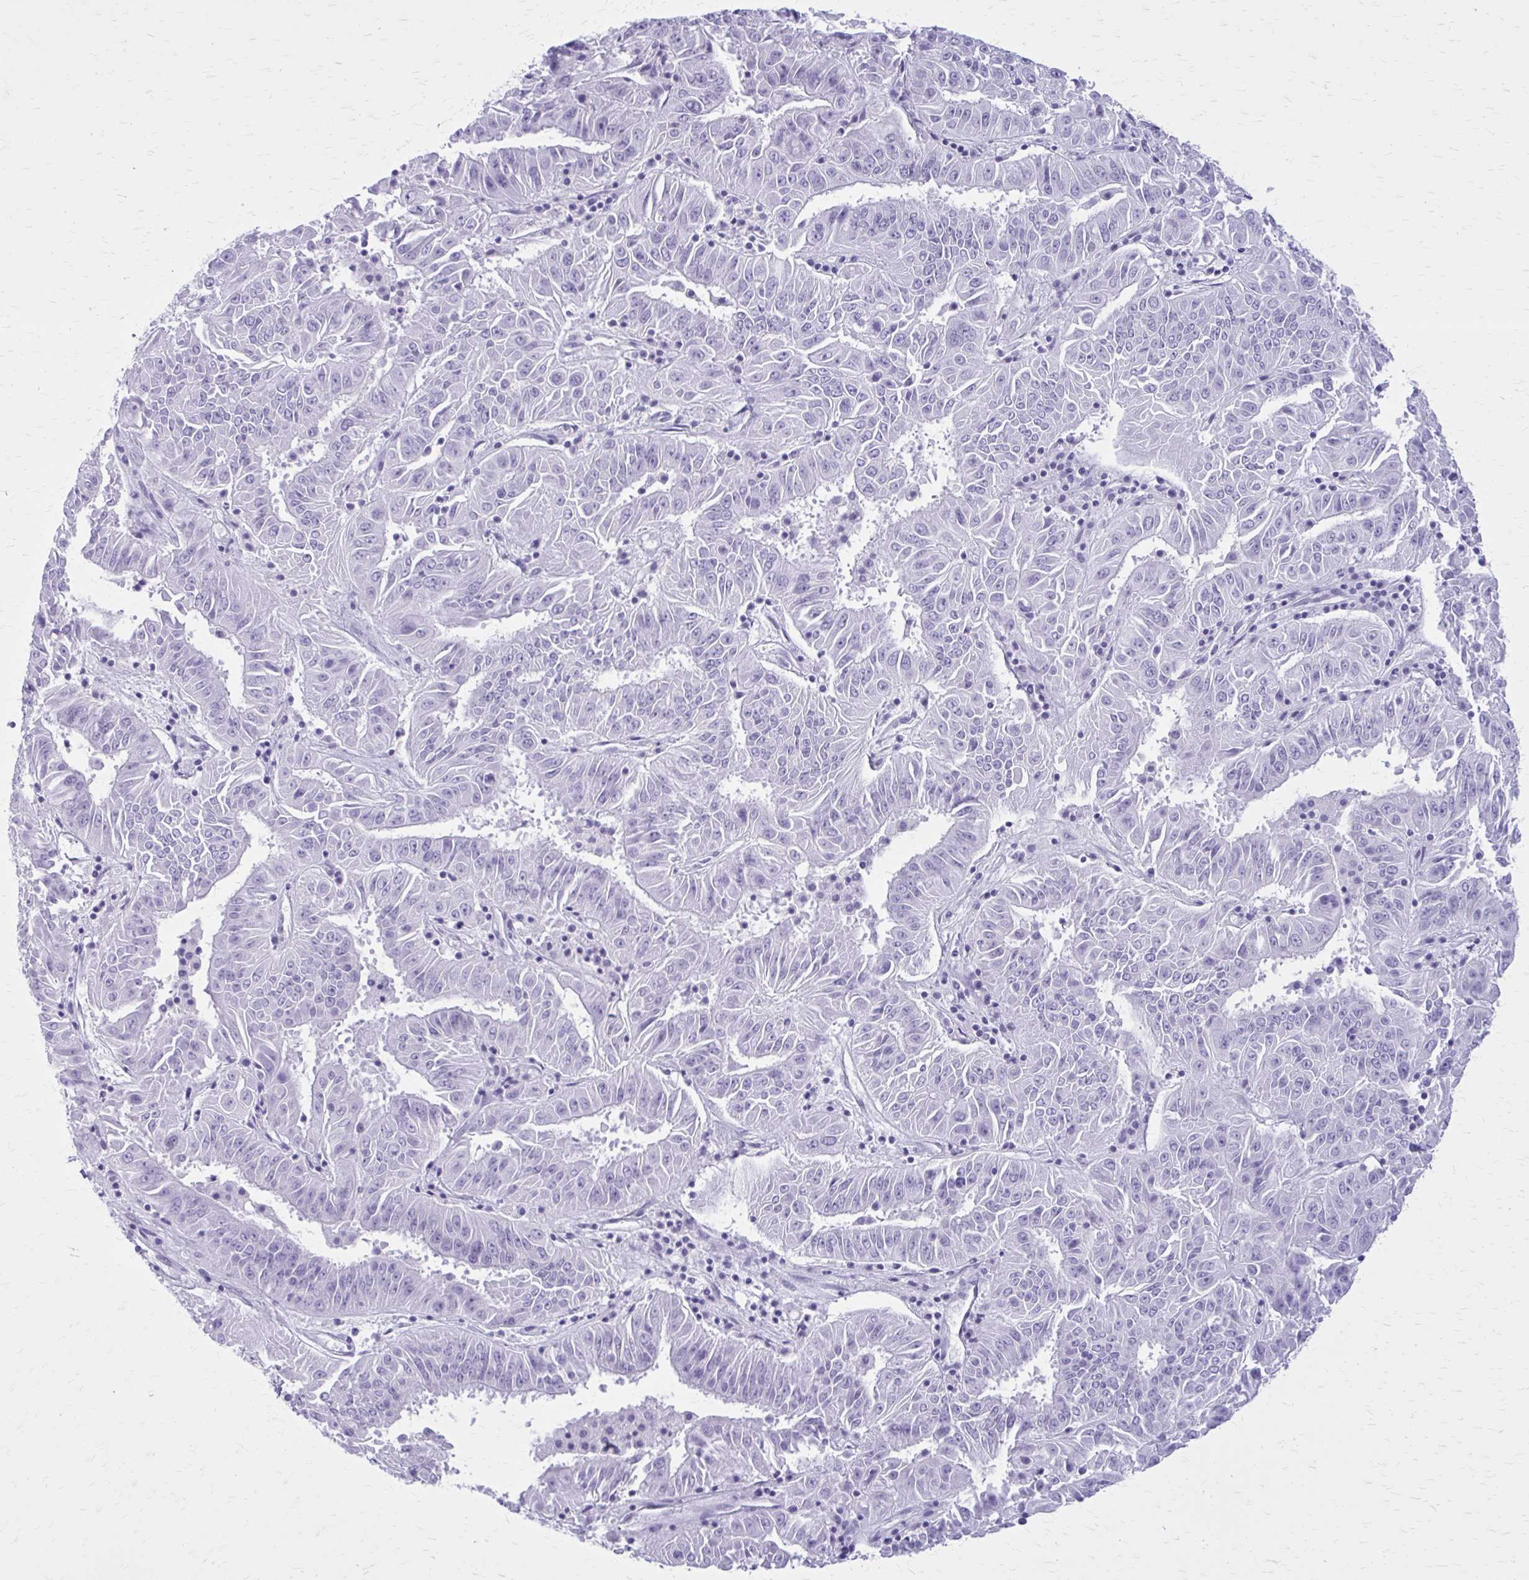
{"staining": {"intensity": "negative", "quantity": "none", "location": "none"}, "tissue": "pancreatic cancer", "cell_type": "Tumor cells", "image_type": "cancer", "snomed": [{"axis": "morphology", "description": "Adenocarcinoma, NOS"}, {"axis": "topography", "description": "Pancreas"}], "caption": "IHC of human adenocarcinoma (pancreatic) shows no staining in tumor cells. Nuclei are stained in blue.", "gene": "GAD1", "patient": {"sex": "male", "age": 63}}